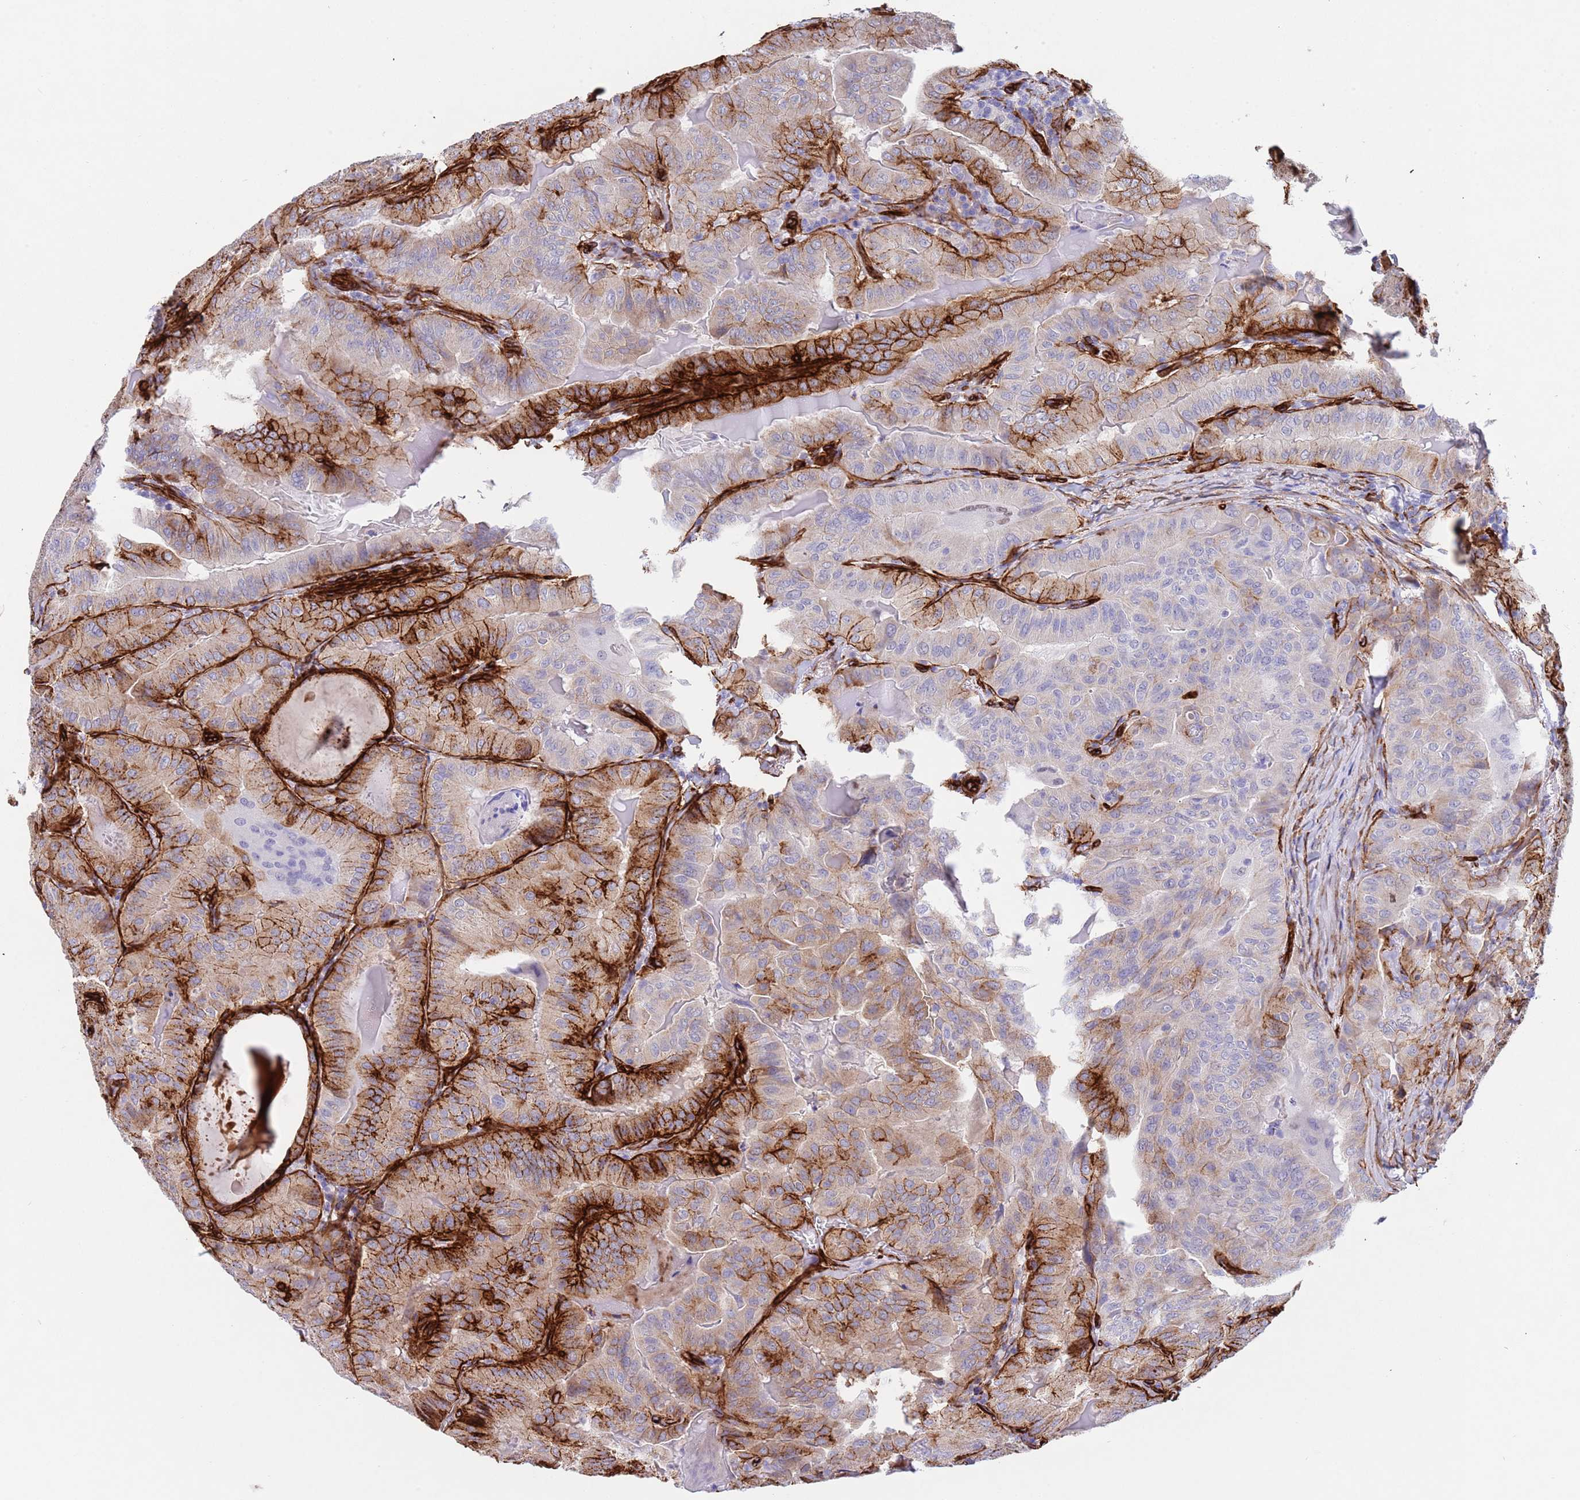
{"staining": {"intensity": "strong", "quantity": "25%-75%", "location": "cytoplasmic/membranous"}, "tissue": "thyroid cancer", "cell_type": "Tumor cells", "image_type": "cancer", "snomed": [{"axis": "morphology", "description": "Papillary adenocarcinoma, NOS"}, {"axis": "topography", "description": "Thyroid gland"}], "caption": "Immunohistochemical staining of thyroid cancer (papillary adenocarcinoma) demonstrates strong cytoplasmic/membranous protein staining in about 25%-75% of tumor cells.", "gene": "CAV2", "patient": {"sex": "female", "age": 68}}